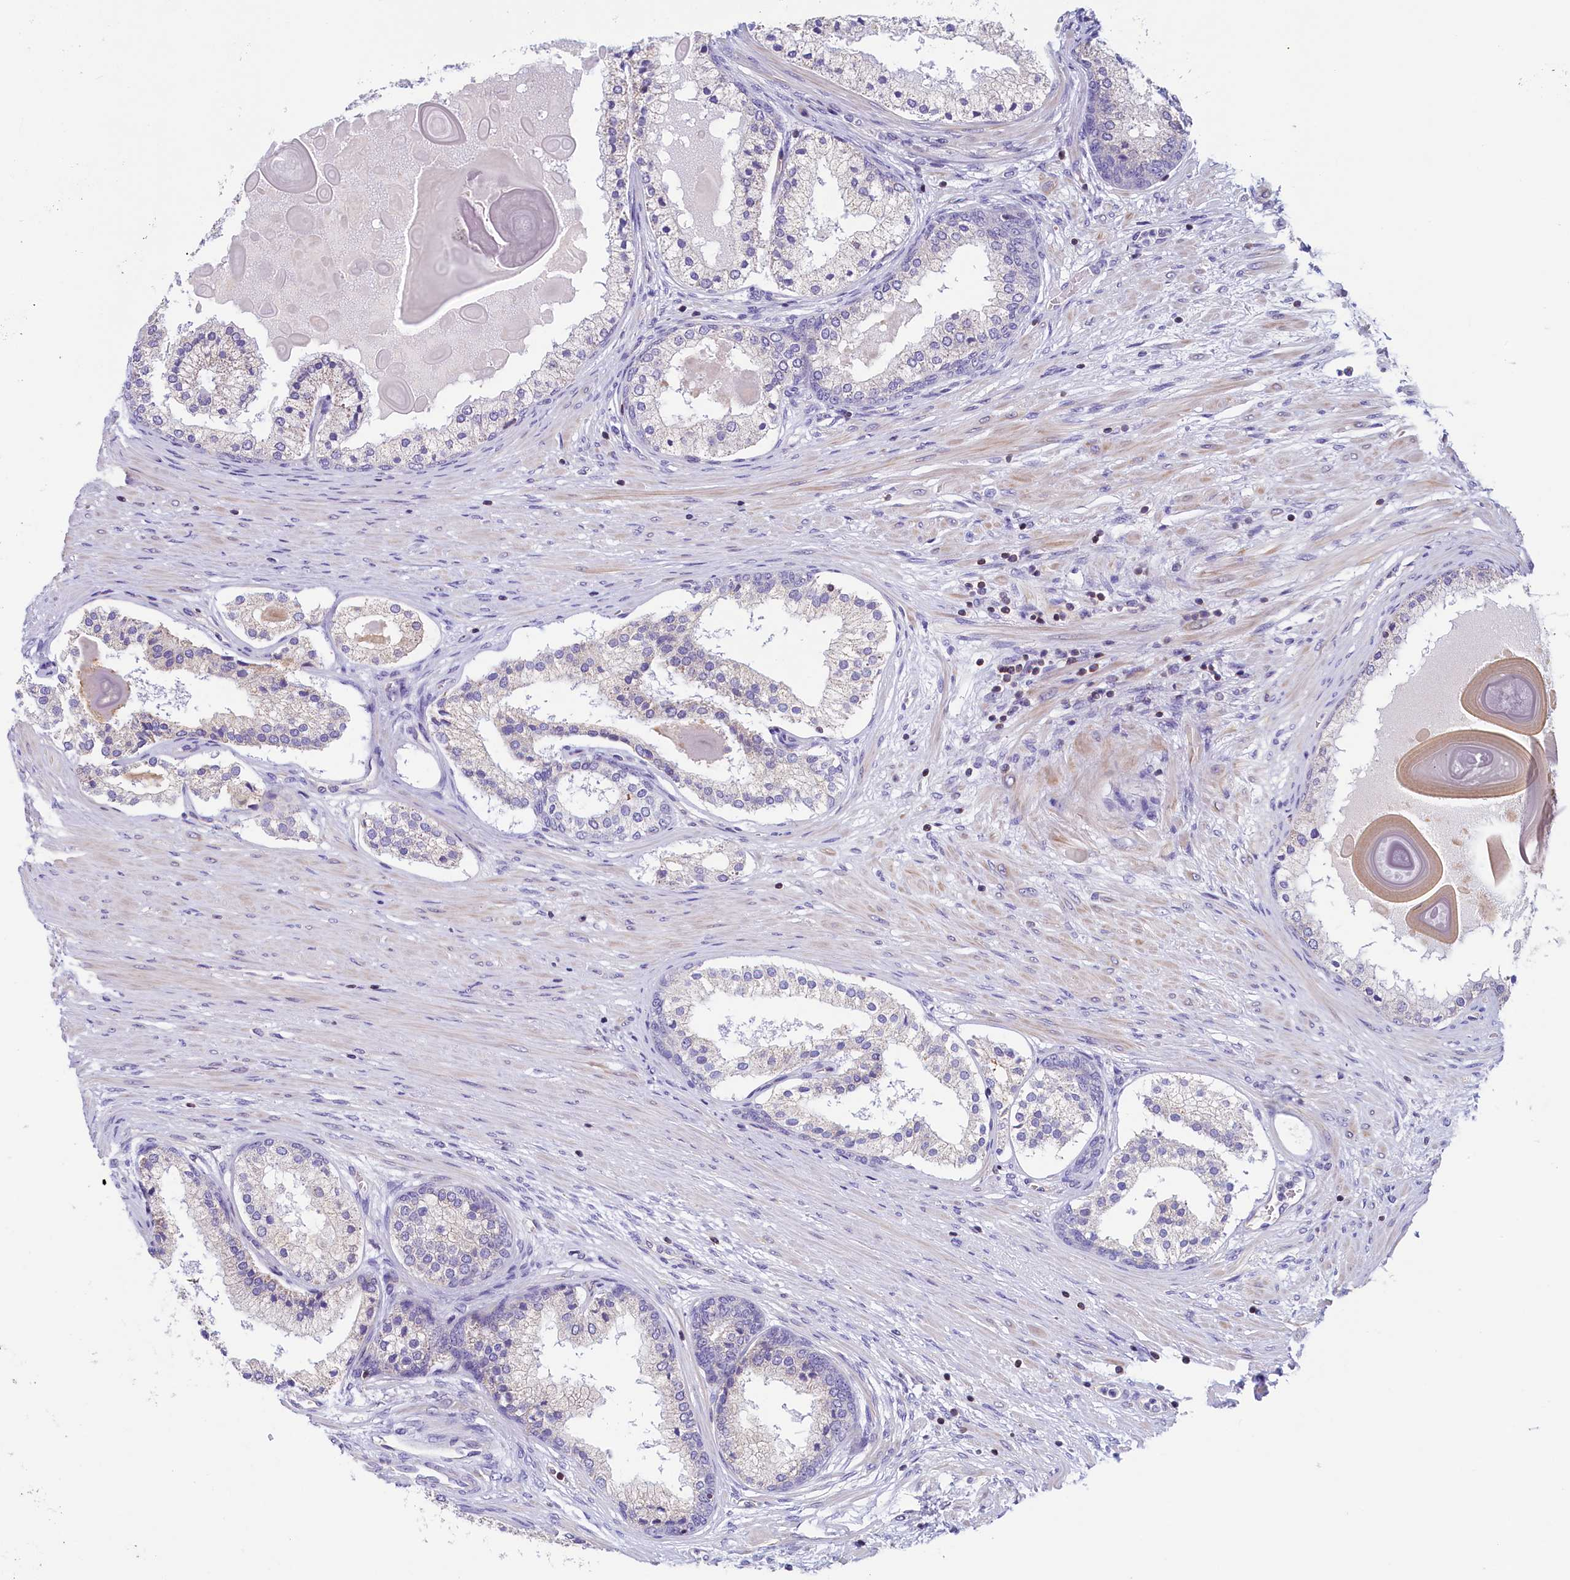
{"staining": {"intensity": "negative", "quantity": "none", "location": "none"}, "tissue": "prostate cancer", "cell_type": "Tumor cells", "image_type": "cancer", "snomed": [{"axis": "morphology", "description": "Adenocarcinoma, Low grade"}, {"axis": "topography", "description": "Prostate"}], "caption": "An IHC photomicrograph of low-grade adenocarcinoma (prostate) is shown. There is no staining in tumor cells of low-grade adenocarcinoma (prostate).", "gene": "TRAF3IP3", "patient": {"sex": "male", "age": 59}}